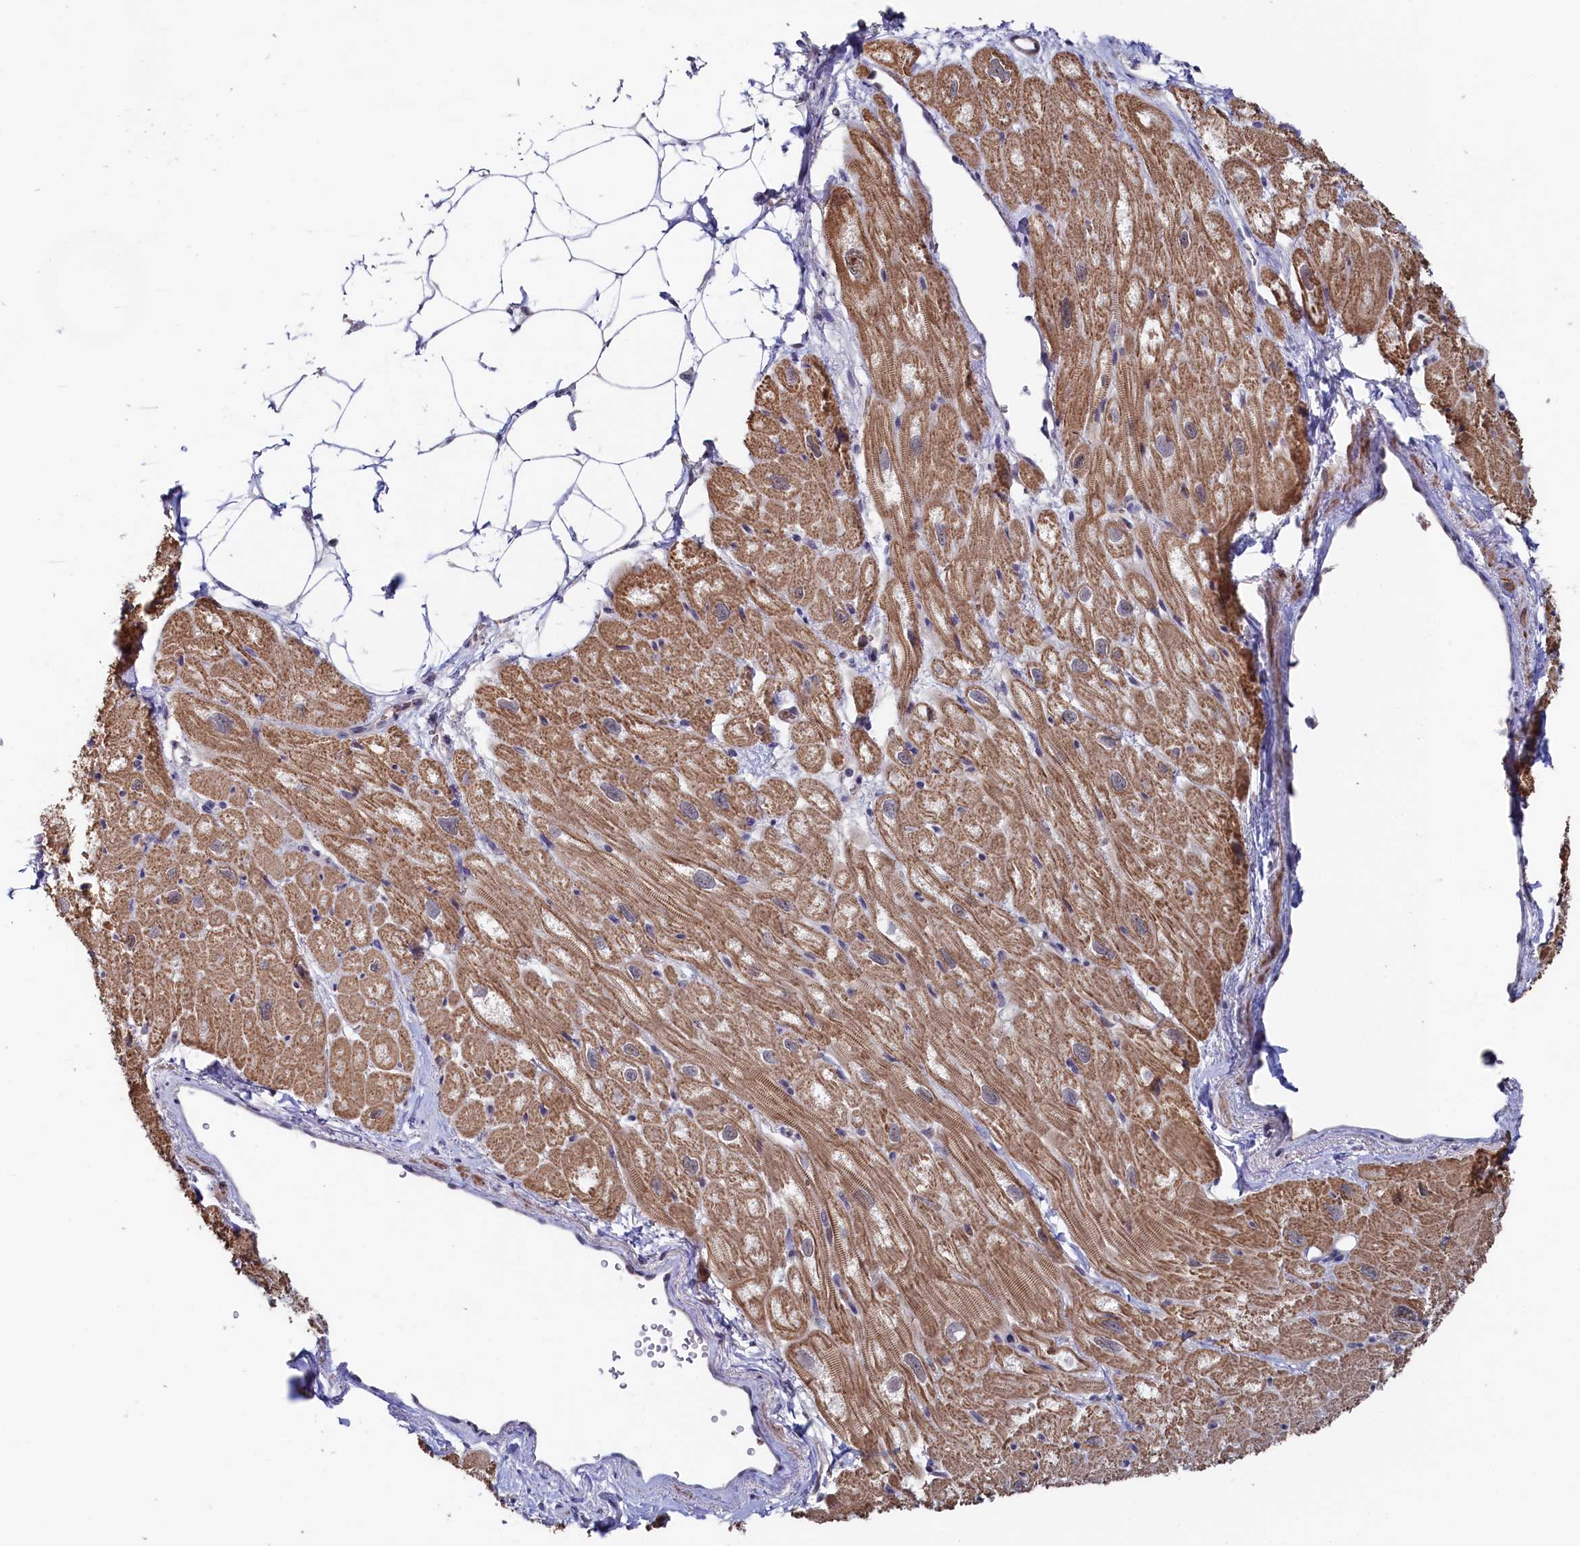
{"staining": {"intensity": "moderate", "quantity": ">75%", "location": "cytoplasmic/membranous"}, "tissue": "heart muscle", "cell_type": "Cardiomyocytes", "image_type": "normal", "snomed": [{"axis": "morphology", "description": "Normal tissue, NOS"}, {"axis": "topography", "description": "Heart"}], "caption": "Approximately >75% of cardiomyocytes in benign heart muscle display moderate cytoplasmic/membranous protein staining as visualized by brown immunohistochemical staining.", "gene": "TIGD4", "patient": {"sex": "male", "age": 50}}